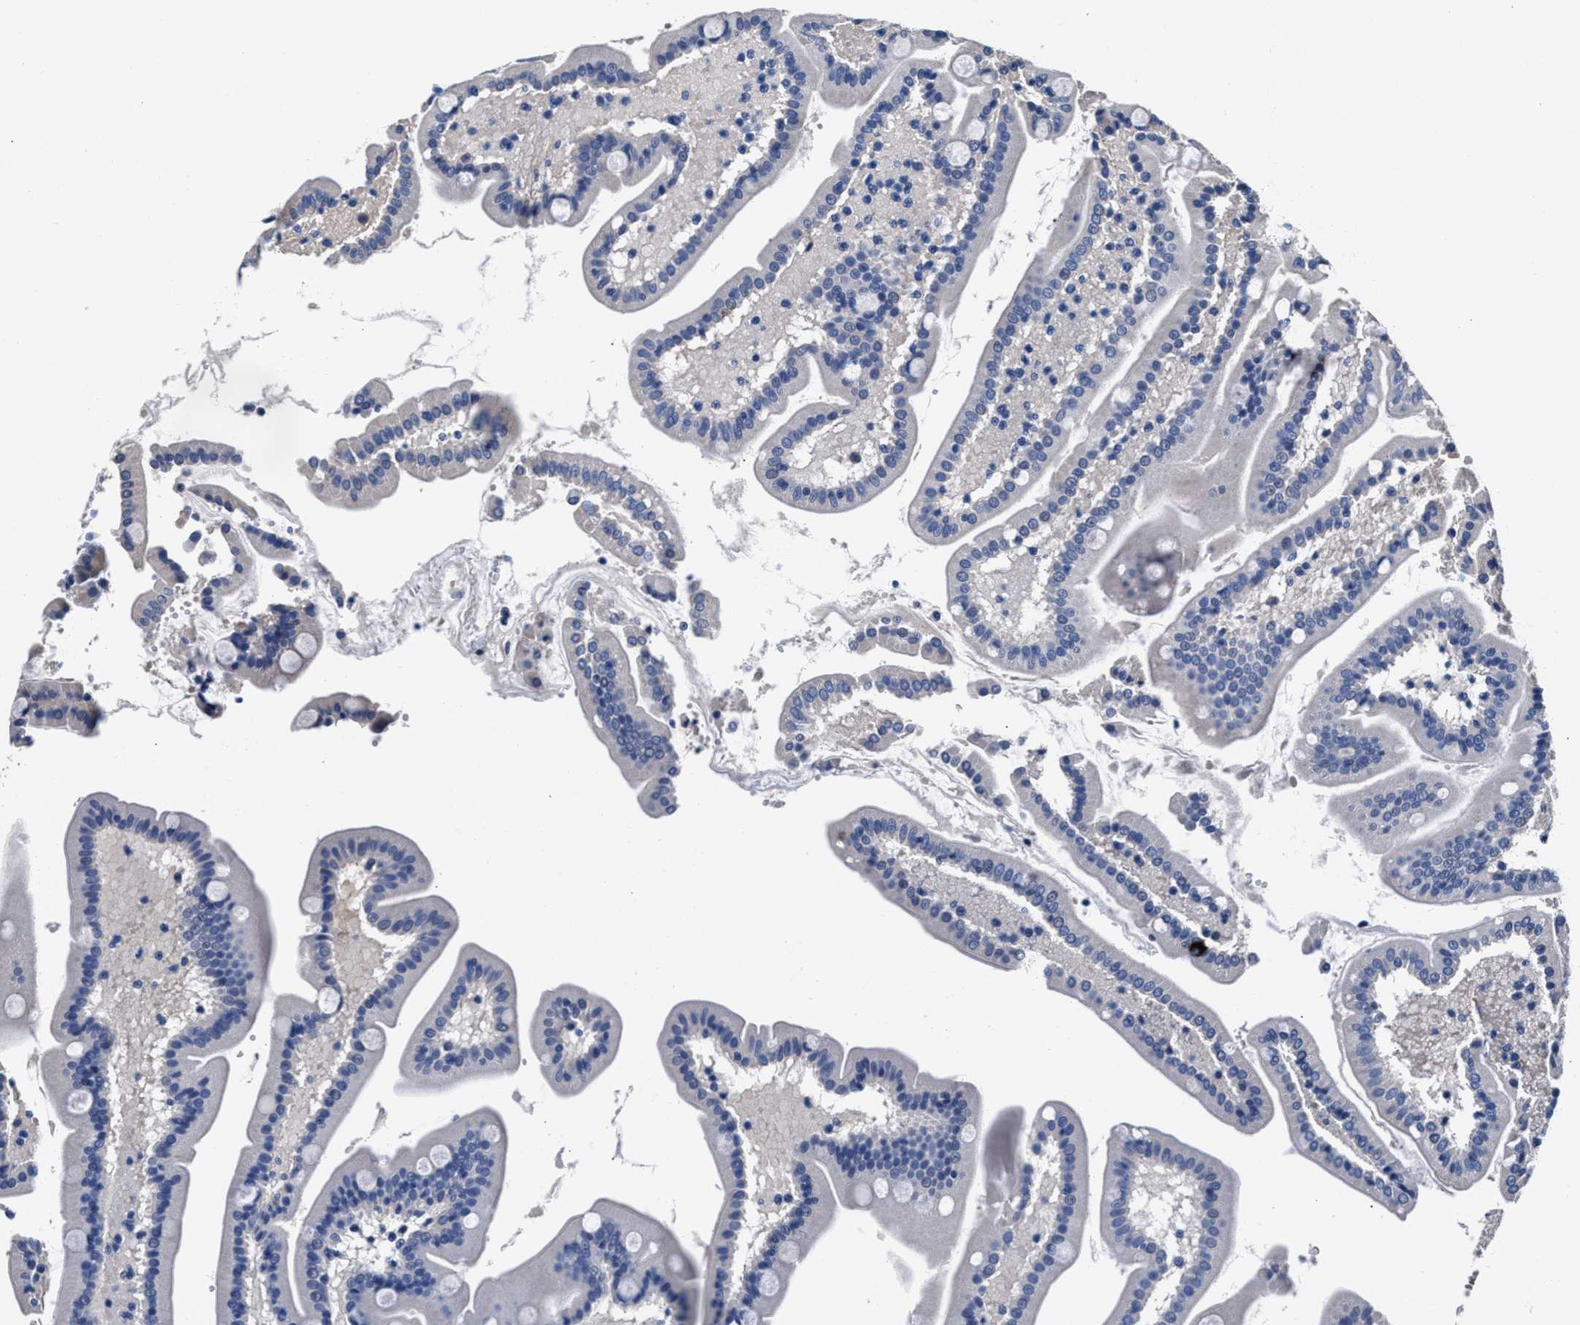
{"staining": {"intensity": "negative", "quantity": "none", "location": "none"}, "tissue": "duodenum", "cell_type": "Glandular cells", "image_type": "normal", "snomed": [{"axis": "morphology", "description": "Normal tissue, NOS"}, {"axis": "topography", "description": "Duodenum"}], "caption": "An image of duodenum stained for a protein reveals no brown staining in glandular cells. The staining is performed using DAB brown chromogen with nuclei counter-stained in using hematoxylin.", "gene": "GSTM1", "patient": {"sex": "male", "age": 54}}